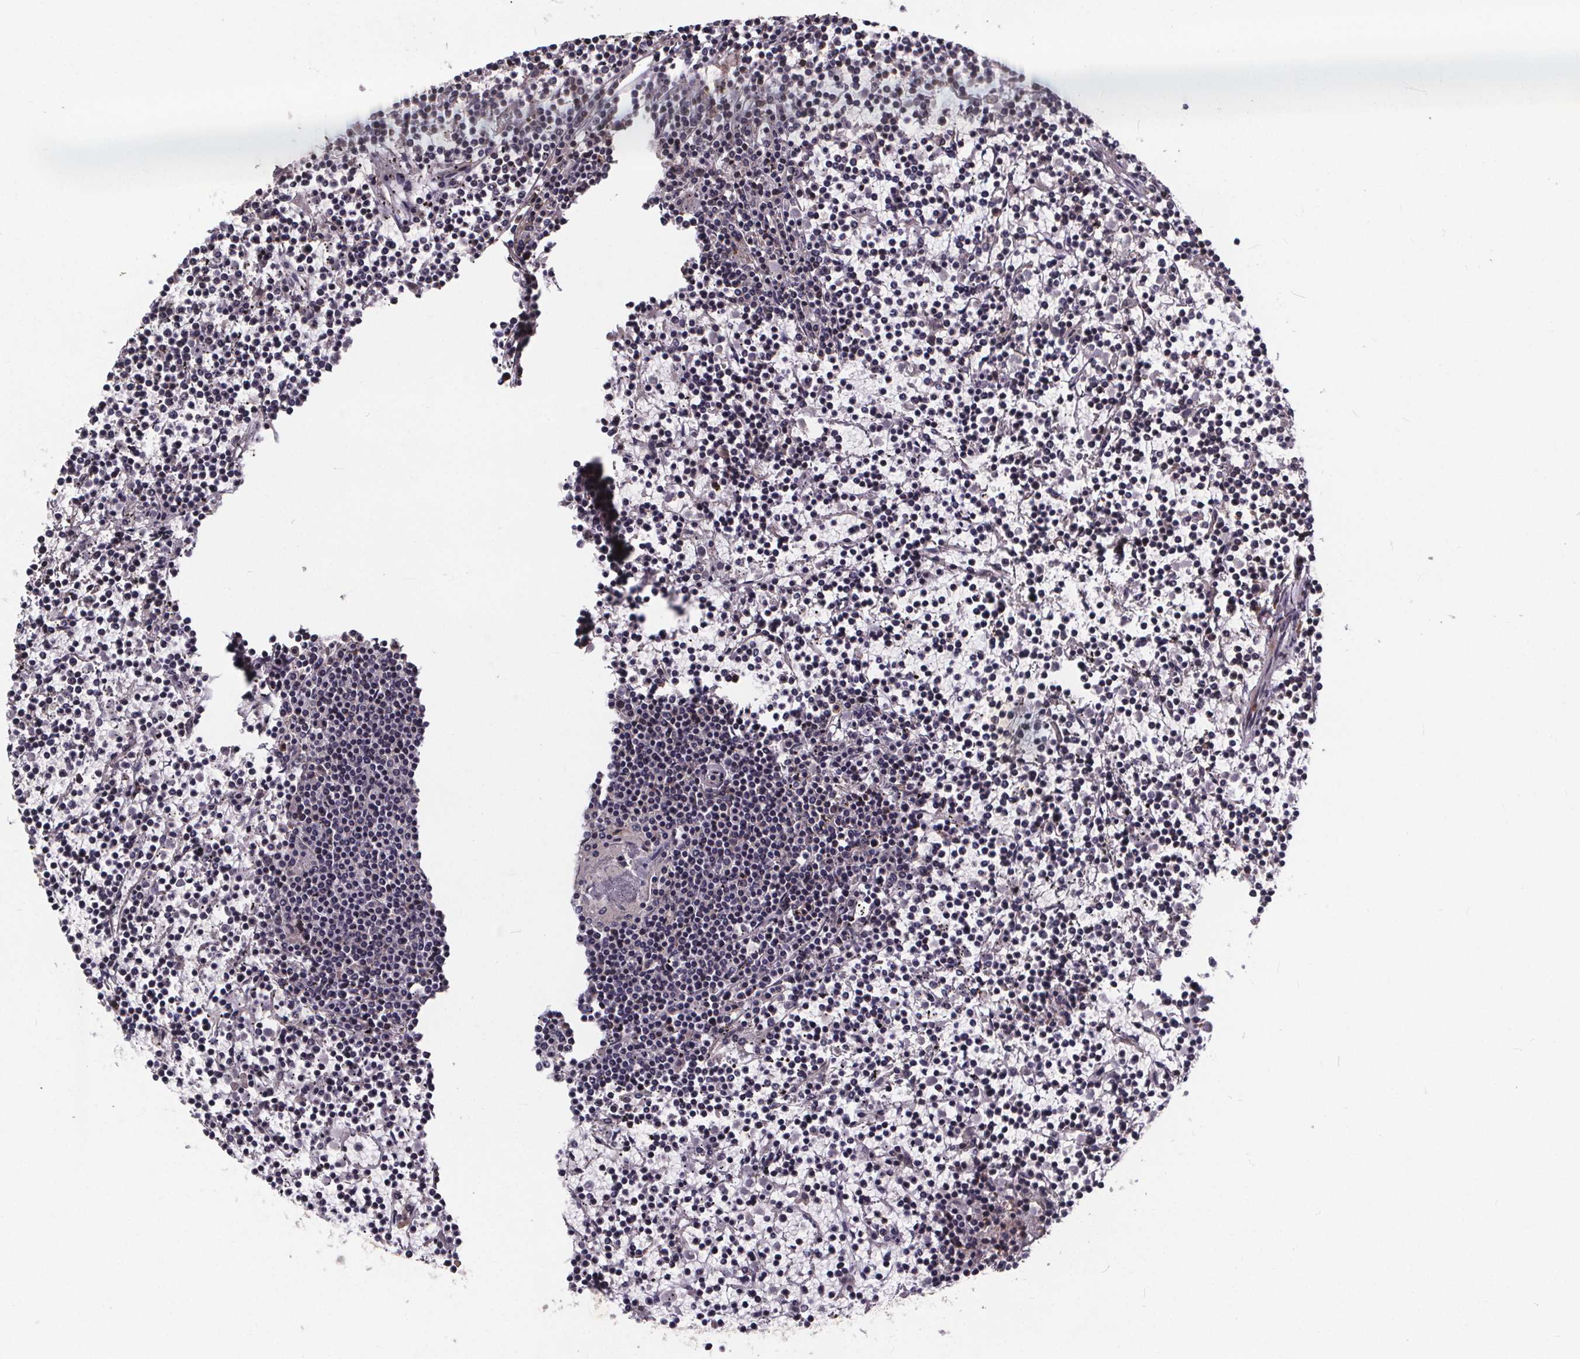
{"staining": {"intensity": "negative", "quantity": "none", "location": "none"}, "tissue": "lymphoma", "cell_type": "Tumor cells", "image_type": "cancer", "snomed": [{"axis": "morphology", "description": "Malignant lymphoma, non-Hodgkin's type, Low grade"}, {"axis": "topography", "description": "Spleen"}], "caption": "Protein analysis of malignant lymphoma, non-Hodgkin's type (low-grade) shows no significant expression in tumor cells.", "gene": "YME1L1", "patient": {"sex": "female", "age": 19}}